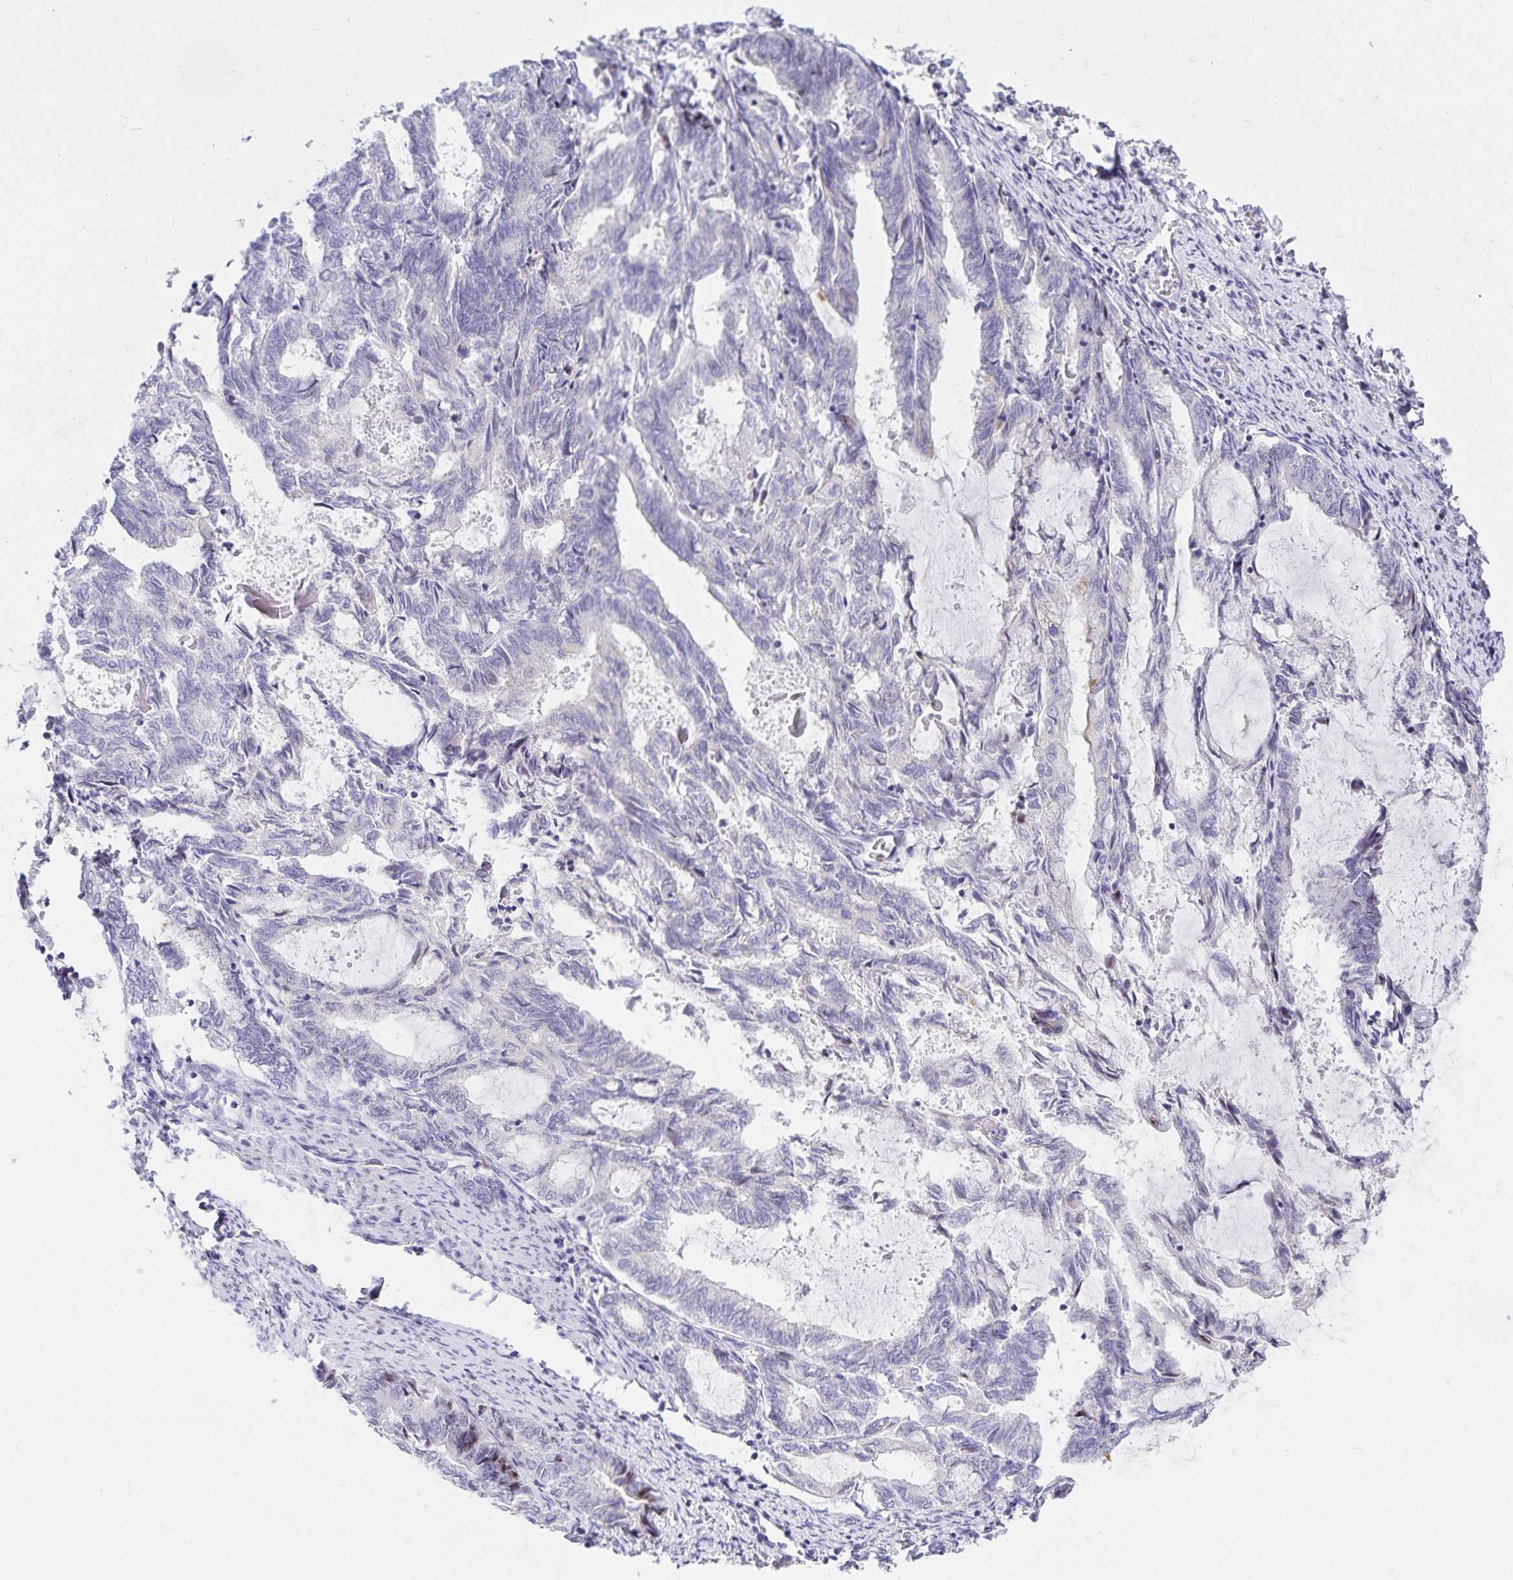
{"staining": {"intensity": "negative", "quantity": "none", "location": "none"}, "tissue": "endometrial cancer", "cell_type": "Tumor cells", "image_type": "cancer", "snomed": [{"axis": "morphology", "description": "Adenocarcinoma, NOS"}, {"axis": "topography", "description": "Endometrium"}], "caption": "The photomicrograph shows no staining of tumor cells in endometrial cancer.", "gene": "KBTBD13", "patient": {"sex": "female", "age": 80}}